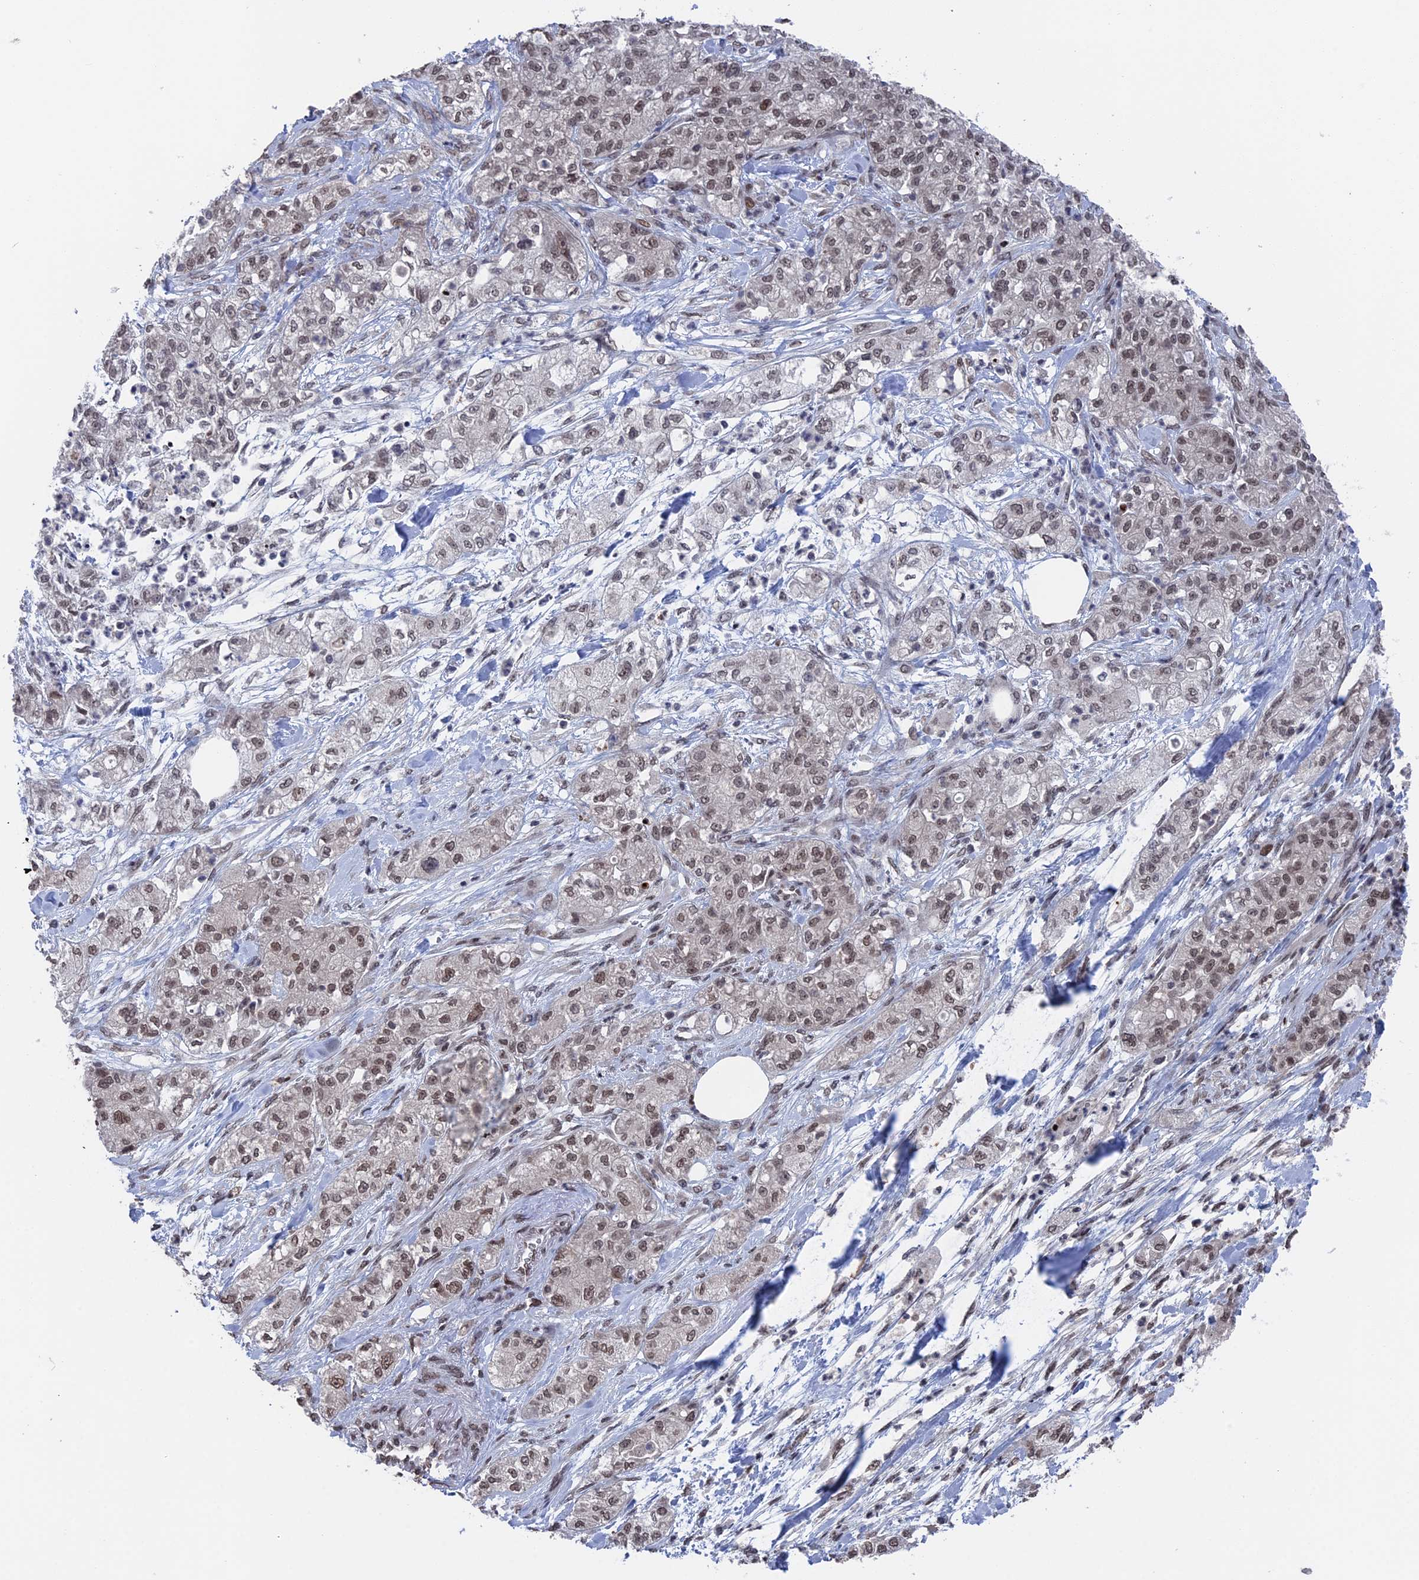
{"staining": {"intensity": "weak", "quantity": ">75%", "location": "nuclear"}, "tissue": "pancreatic cancer", "cell_type": "Tumor cells", "image_type": "cancer", "snomed": [{"axis": "morphology", "description": "Adenocarcinoma, NOS"}, {"axis": "topography", "description": "Pancreas"}], "caption": "Pancreatic cancer (adenocarcinoma) stained for a protein (brown) demonstrates weak nuclear positive expression in about >75% of tumor cells.", "gene": "NR2C2AP", "patient": {"sex": "female", "age": 78}}